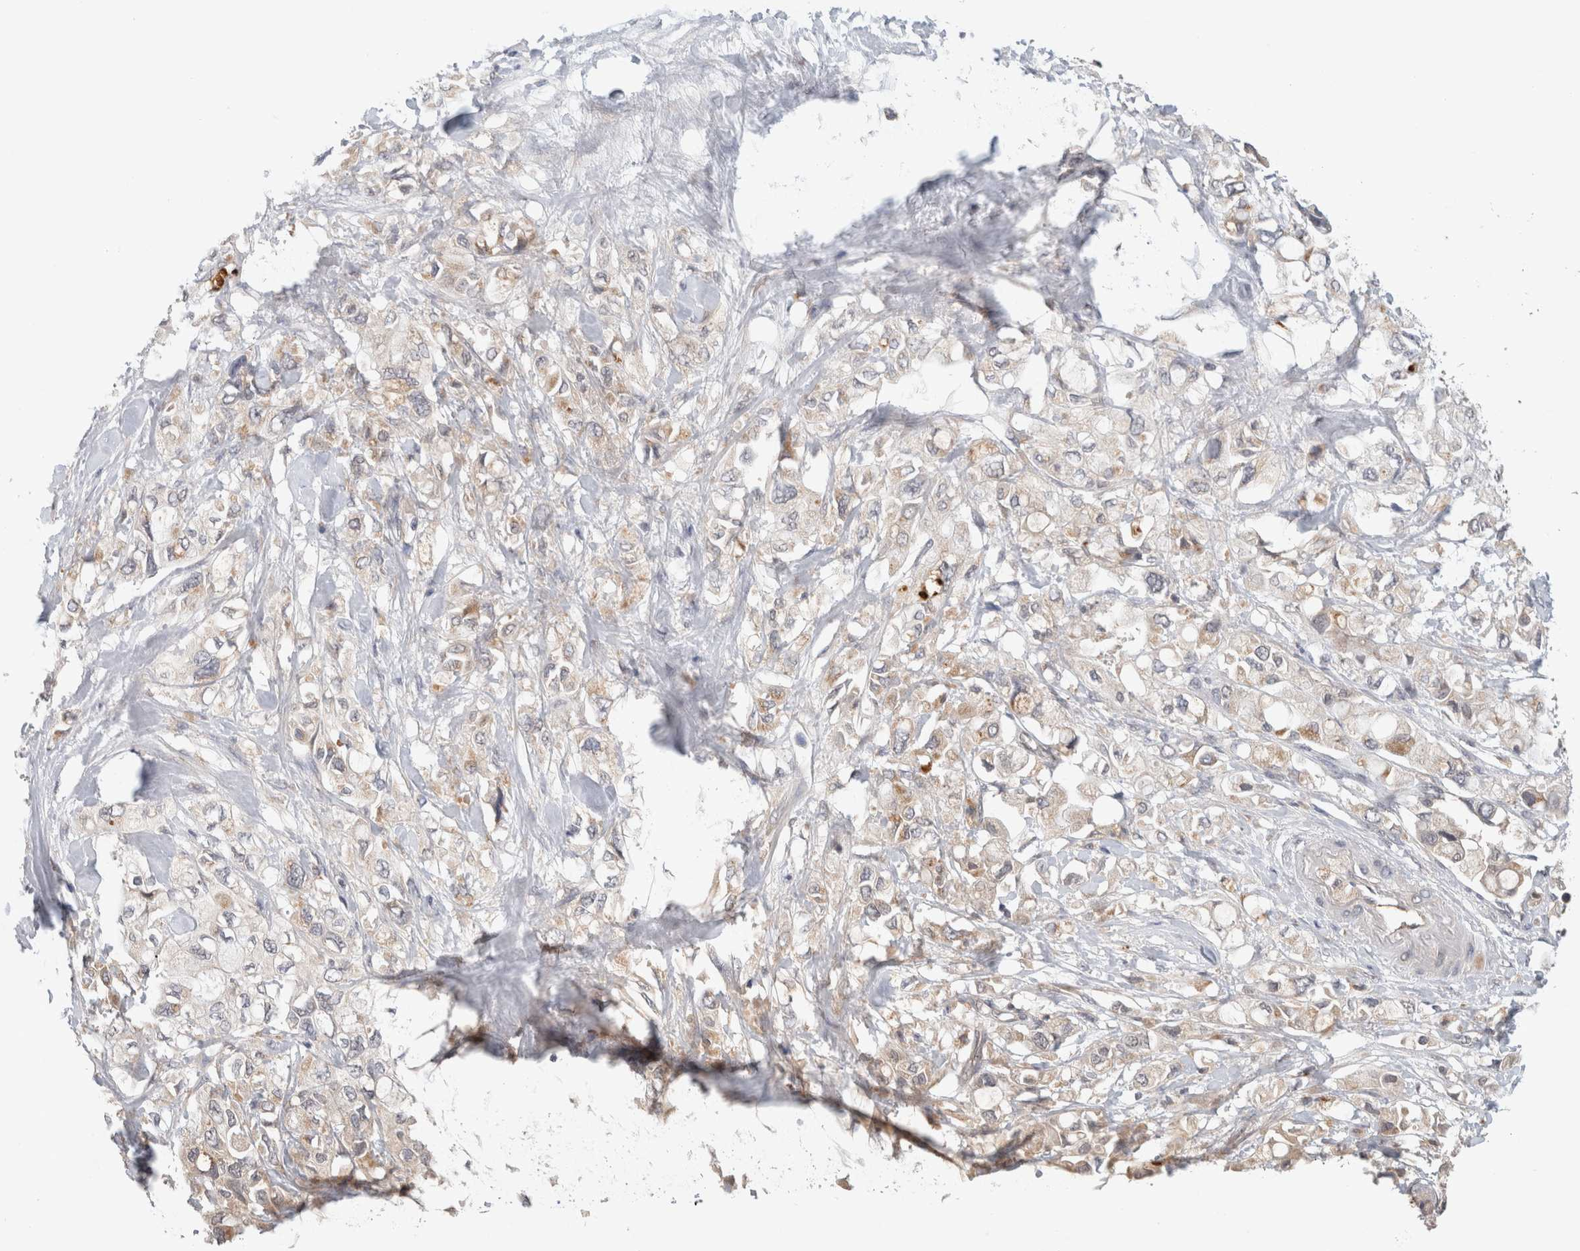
{"staining": {"intensity": "weak", "quantity": "25%-75%", "location": "cytoplasmic/membranous"}, "tissue": "pancreatic cancer", "cell_type": "Tumor cells", "image_type": "cancer", "snomed": [{"axis": "morphology", "description": "Adenocarcinoma, NOS"}, {"axis": "topography", "description": "Pancreas"}], "caption": "A high-resolution photomicrograph shows immunohistochemistry staining of adenocarcinoma (pancreatic), which exhibits weak cytoplasmic/membranous expression in approximately 25%-75% of tumor cells.", "gene": "SGK1", "patient": {"sex": "female", "age": 56}}